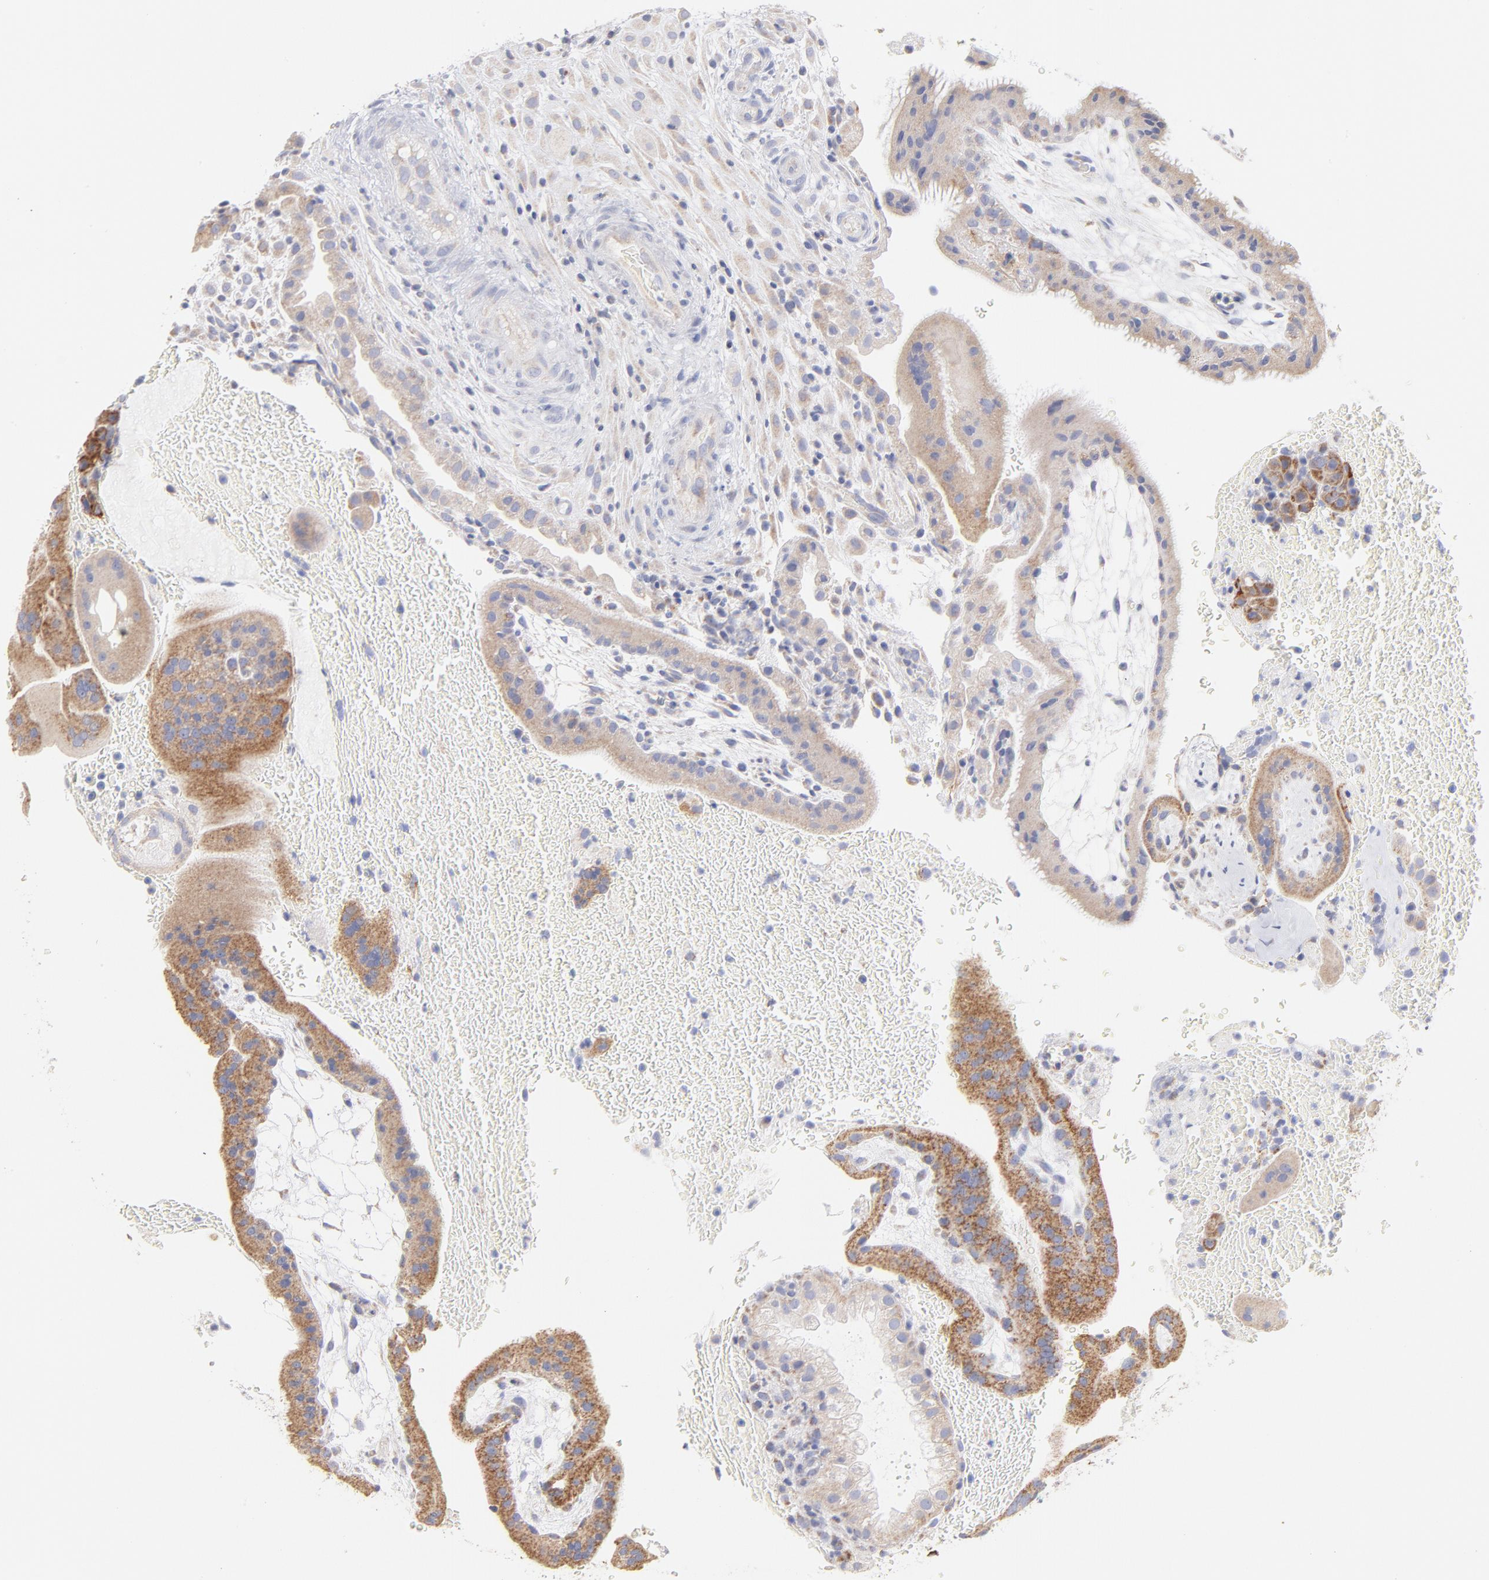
{"staining": {"intensity": "negative", "quantity": "none", "location": "none"}, "tissue": "placenta", "cell_type": "Decidual cells", "image_type": "normal", "snomed": [{"axis": "morphology", "description": "Normal tissue, NOS"}, {"axis": "topography", "description": "Placenta"}], "caption": "Immunohistochemistry image of normal placenta stained for a protein (brown), which demonstrates no expression in decidual cells.", "gene": "TIMM8A", "patient": {"sex": "female", "age": 19}}